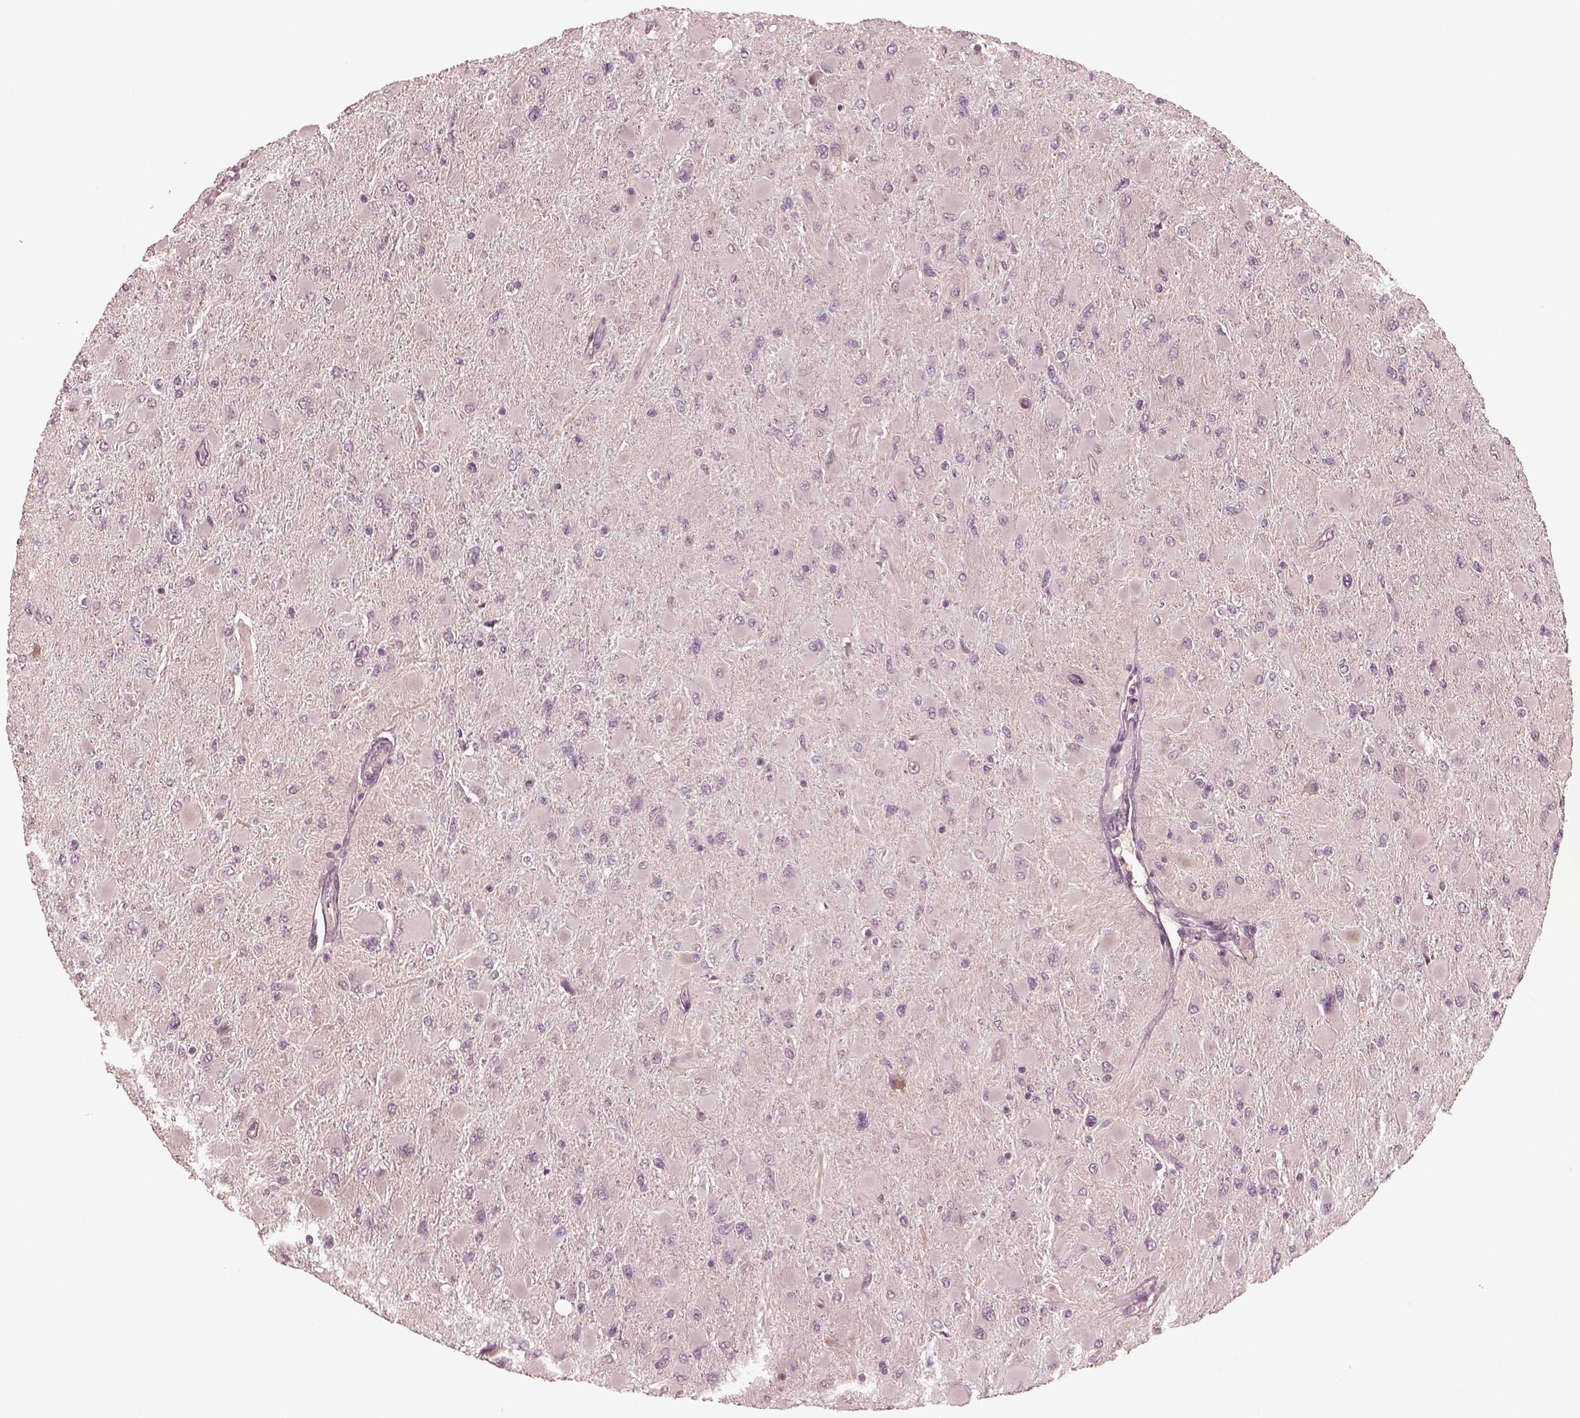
{"staining": {"intensity": "negative", "quantity": "none", "location": "none"}, "tissue": "glioma", "cell_type": "Tumor cells", "image_type": "cancer", "snomed": [{"axis": "morphology", "description": "Glioma, malignant, High grade"}, {"axis": "topography", "description": "Cerebral cortex"}], "caption": "An immunohistochemistry image of glioma is shown. There is no staining in tumor cells of glioma. (DAB (3,3'-diaminobenzidine) immunohistochemistry (IHC), high magnification).", "gene": "VWA5B1", "patient": {"sex": "female", "age": 36}}